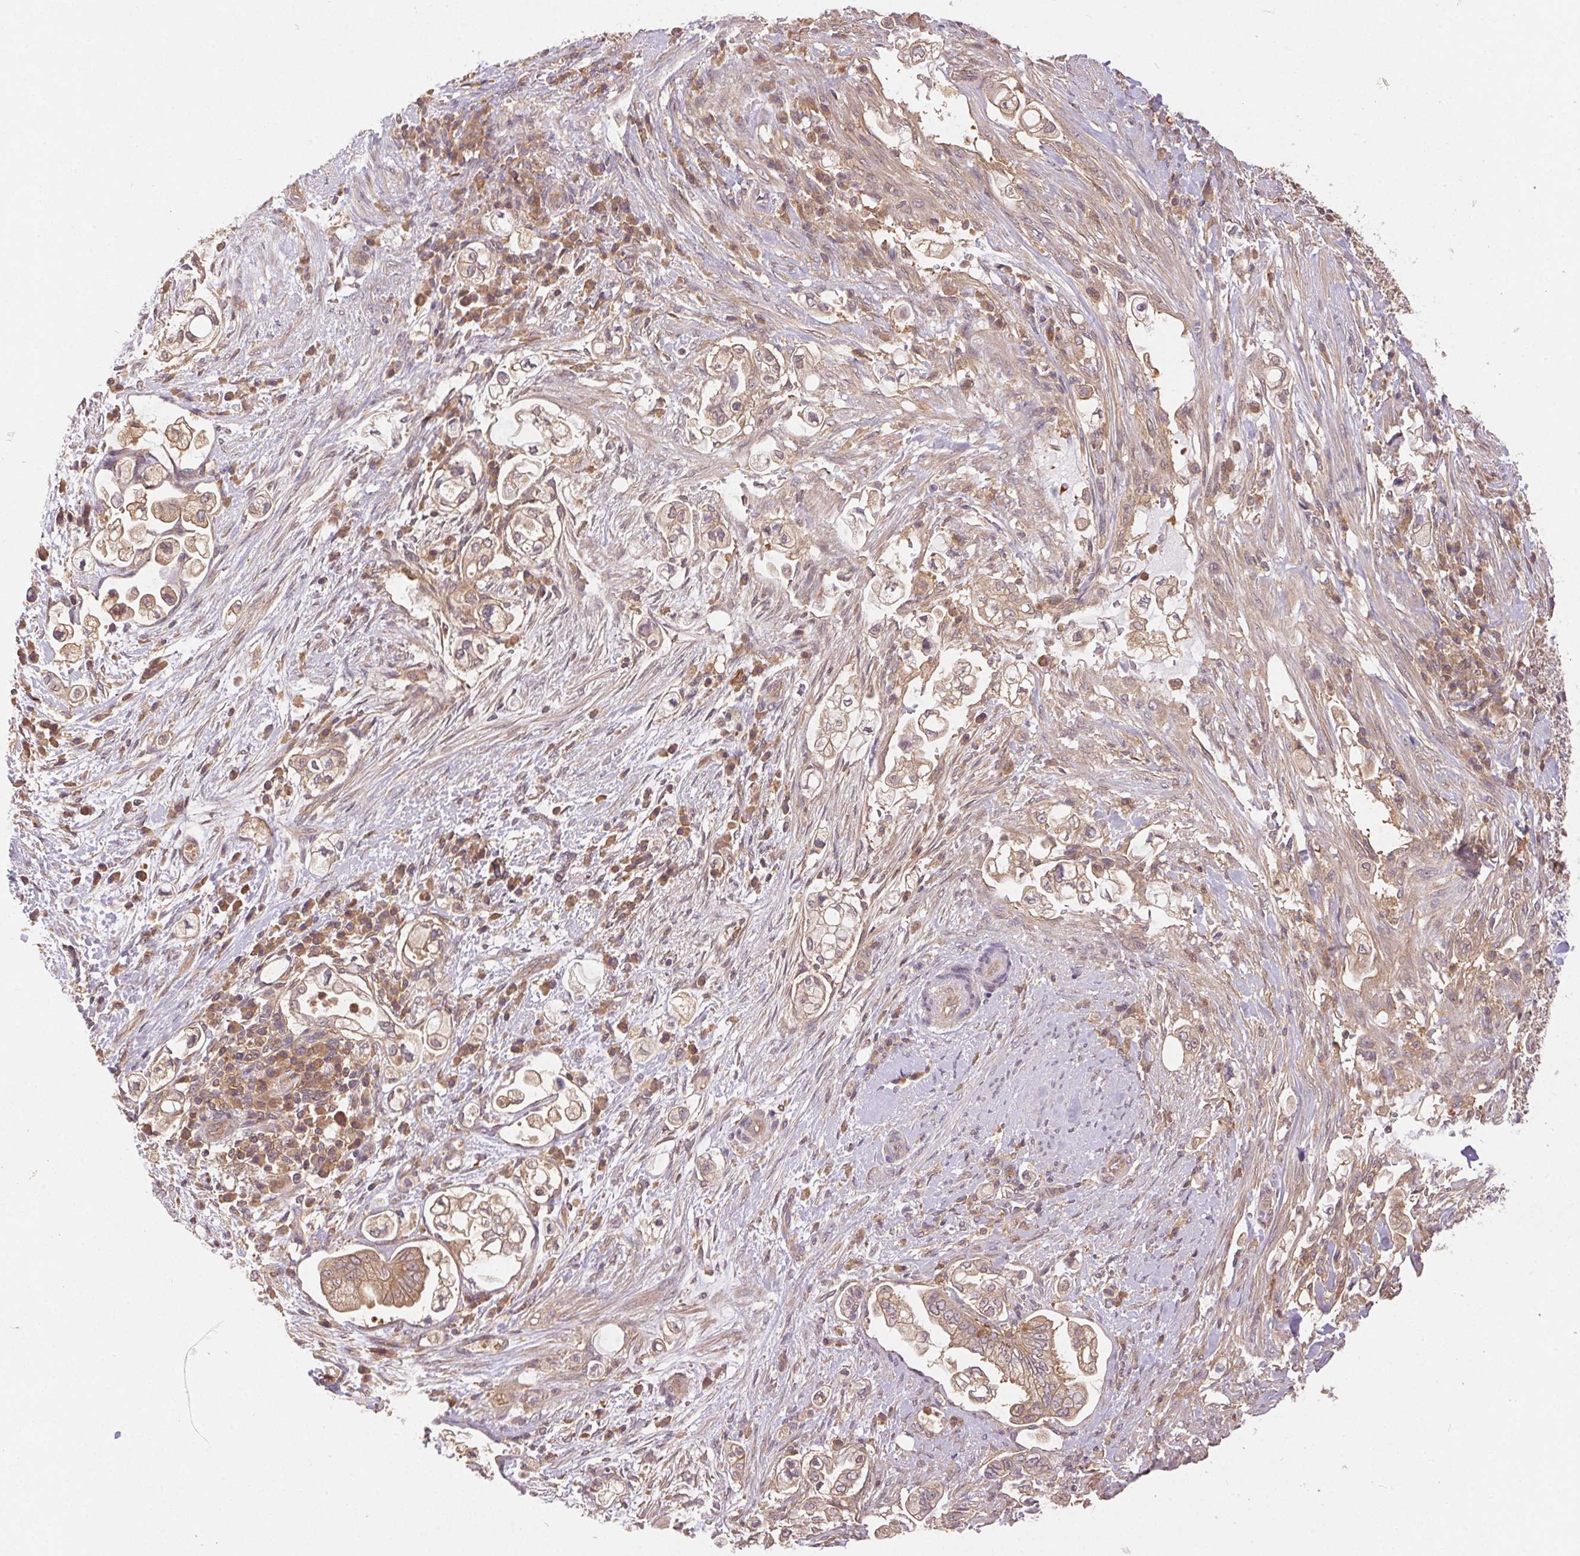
{"staining": {"intensity": "weak", "quantity": ">75%", "location": "cytoplasmic/membranous"}, "tissue": "pancreatic cancer", "cell_type": "Tumor cells", "image_type": "cancer", "snomed": [{"axis": "morphology", "description": "Adenocarcinoma, NOS"}, {"axis": "topography", "description": "Pancreas"}], "caption": "Pancreatic cancer (adenocarcinoma) stained for a protein (brown) exhibits weak cytoplasmic/membranous positive staining in about >75% of tumor cells.", "gene": "GDI2", "patient": {"sex": "female", "age": 69}}